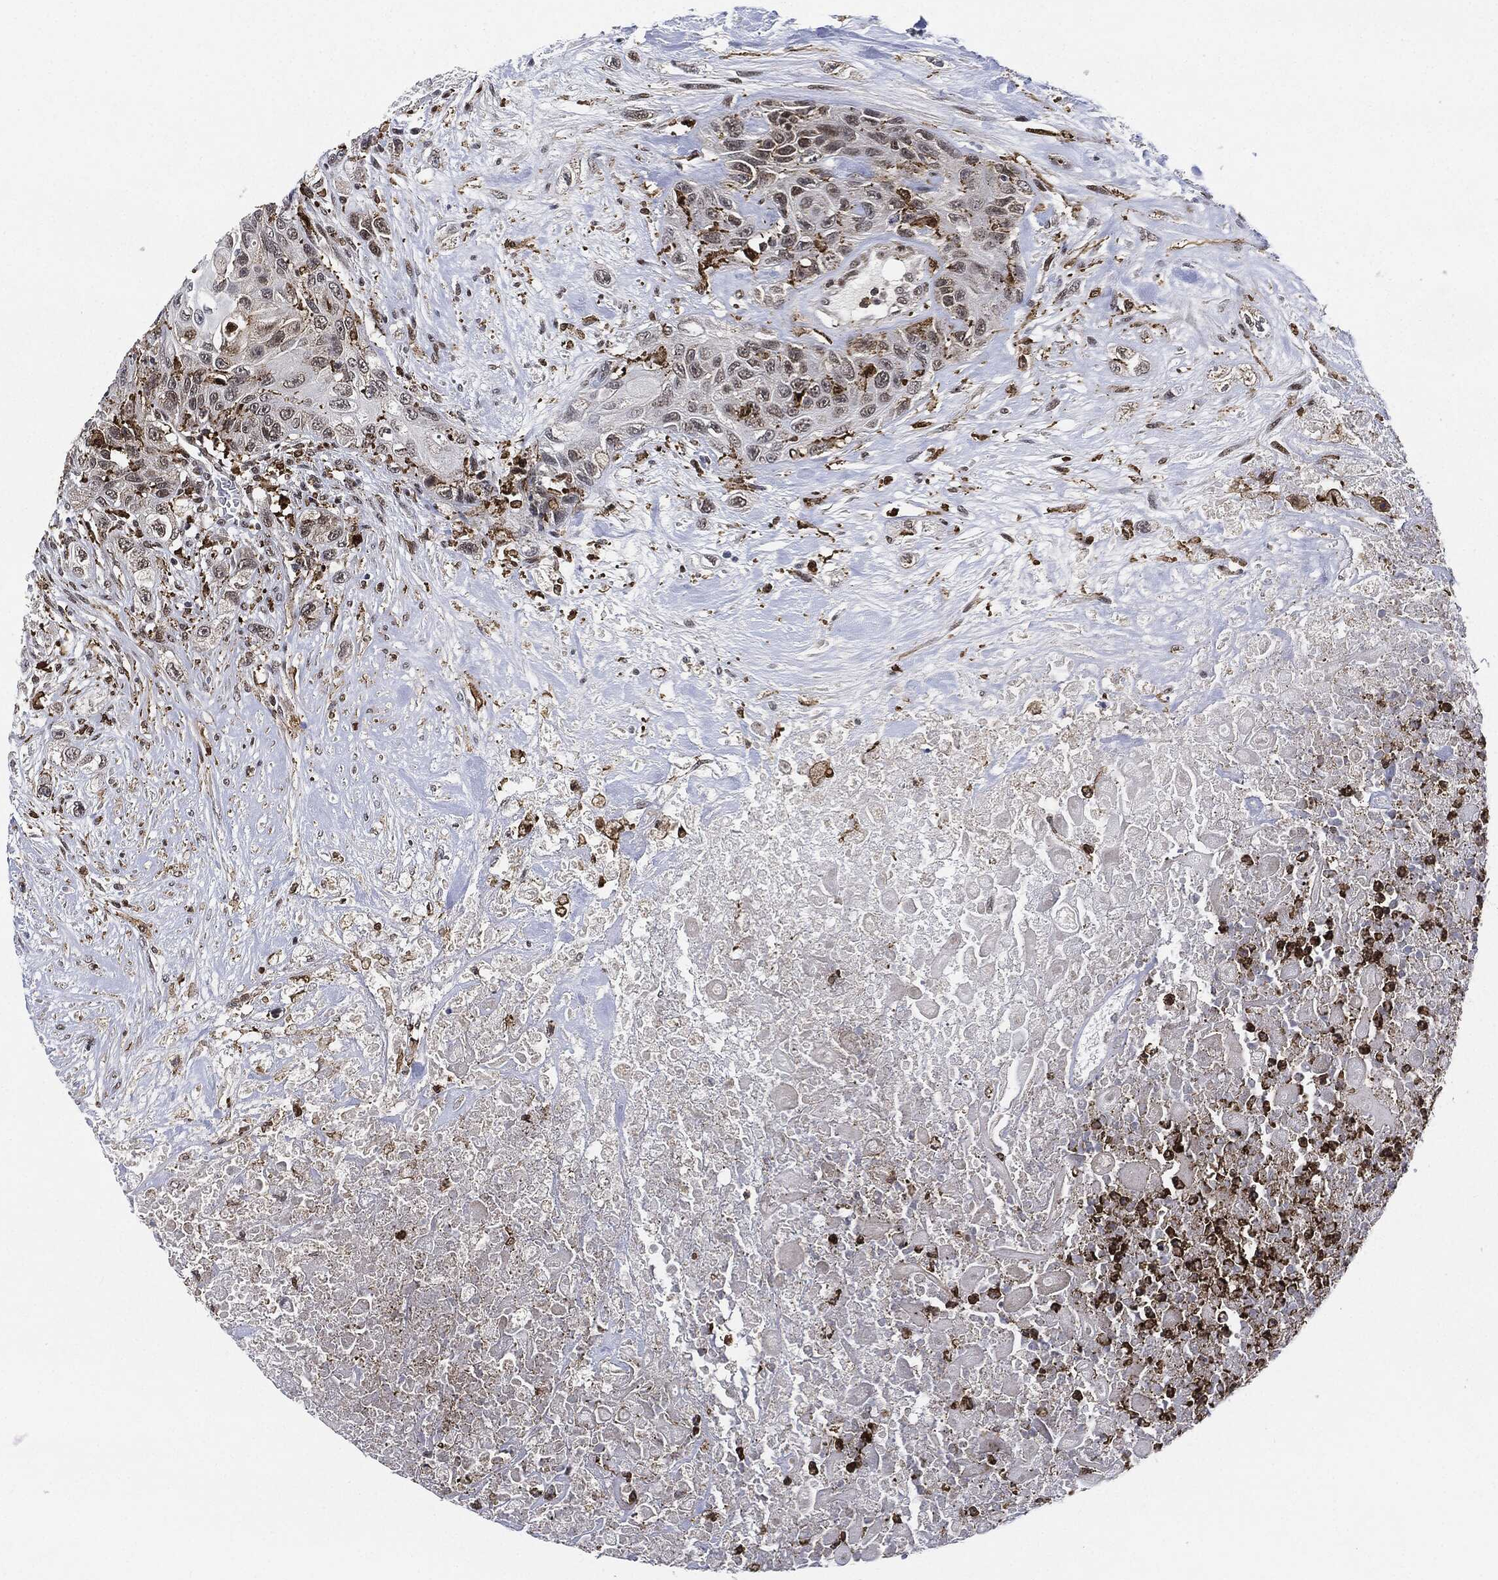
{"staining": {"intensity": "negative", "quantity": "none", "location": "none"}, "tissue": "urothelial cancer", "cell_type": "Tumor cells", "image_type": "cancer", "snomed": [{"axis": "morphology", "description": "Urothelial carcinoma, High grade"}, {"axis": "topography", "description": "Urinary bladder"}], "caption": "Protein analysis of high-grade urothelial carcinoma shows no significant expression in tumor cells. (Brightfield microscopy of DAB (3,3'-diaminobenzidine) immunohistochemistry at high magnification).", "gene": "NANOS3", "patient": {"sex": "female", "age": 56}}